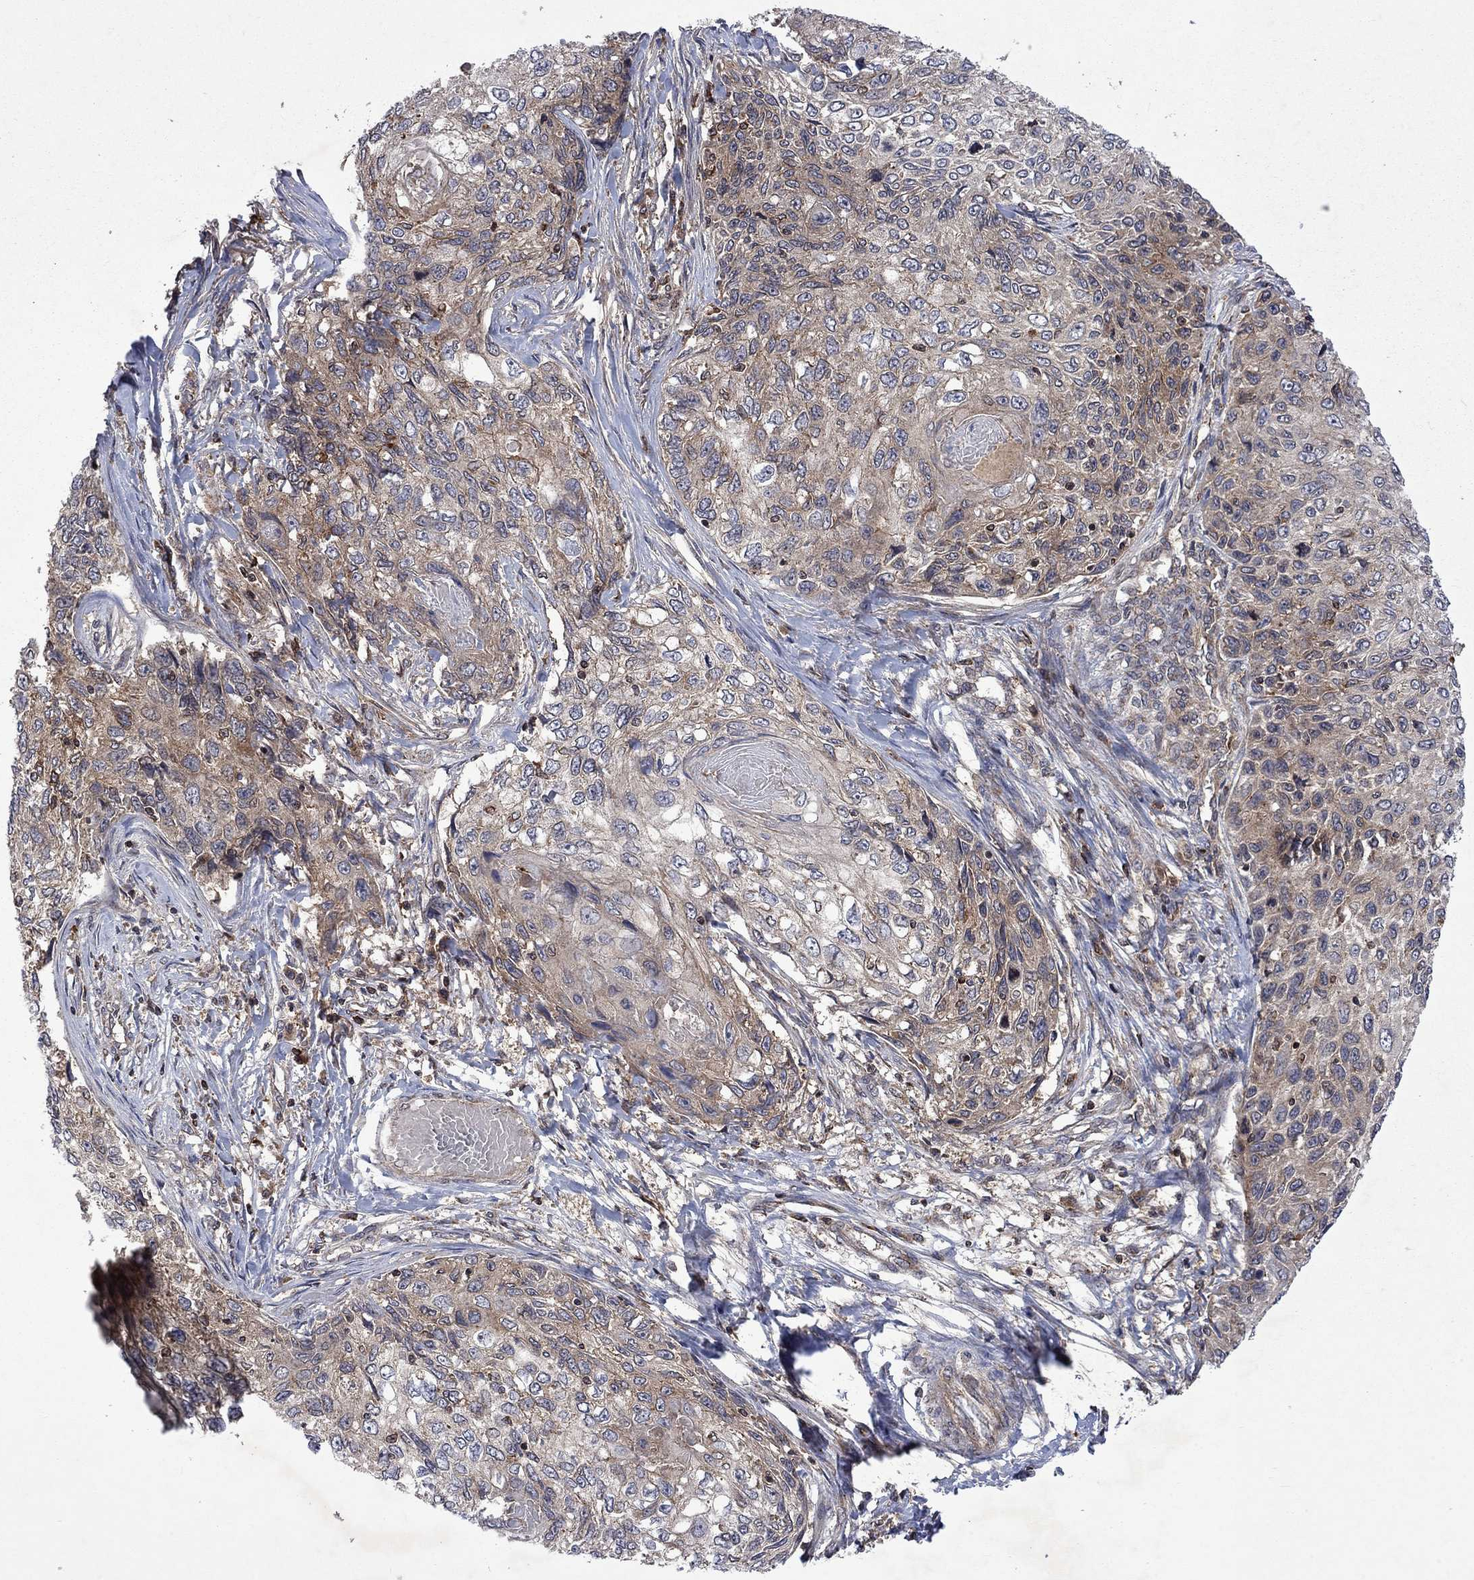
{"staining": {"intensity": "weak", "quantity": ">75%", "location": "cytoplasmic/membranous"}, "tissue": "skin cancer", "cell_type": "Tumor cells", "image_type": "cancer", "snomed": [{"axis": "morphology", "description": "Squamous cell carcinoma, NOS"}, {"axis": "topography", "description": "Skin"}], "caption": "DAB (3,3'-diaminobenzidine) immunohistochemical staining of human skin cancer displays weak cytoplasmic/membranous protein staining in about >75% of tumor cells. (brown staining indicates protein expression, while blue staining denotes nuclei).", "gene": "TMEM33", "patient": {"sex": "male", "age": 92}}